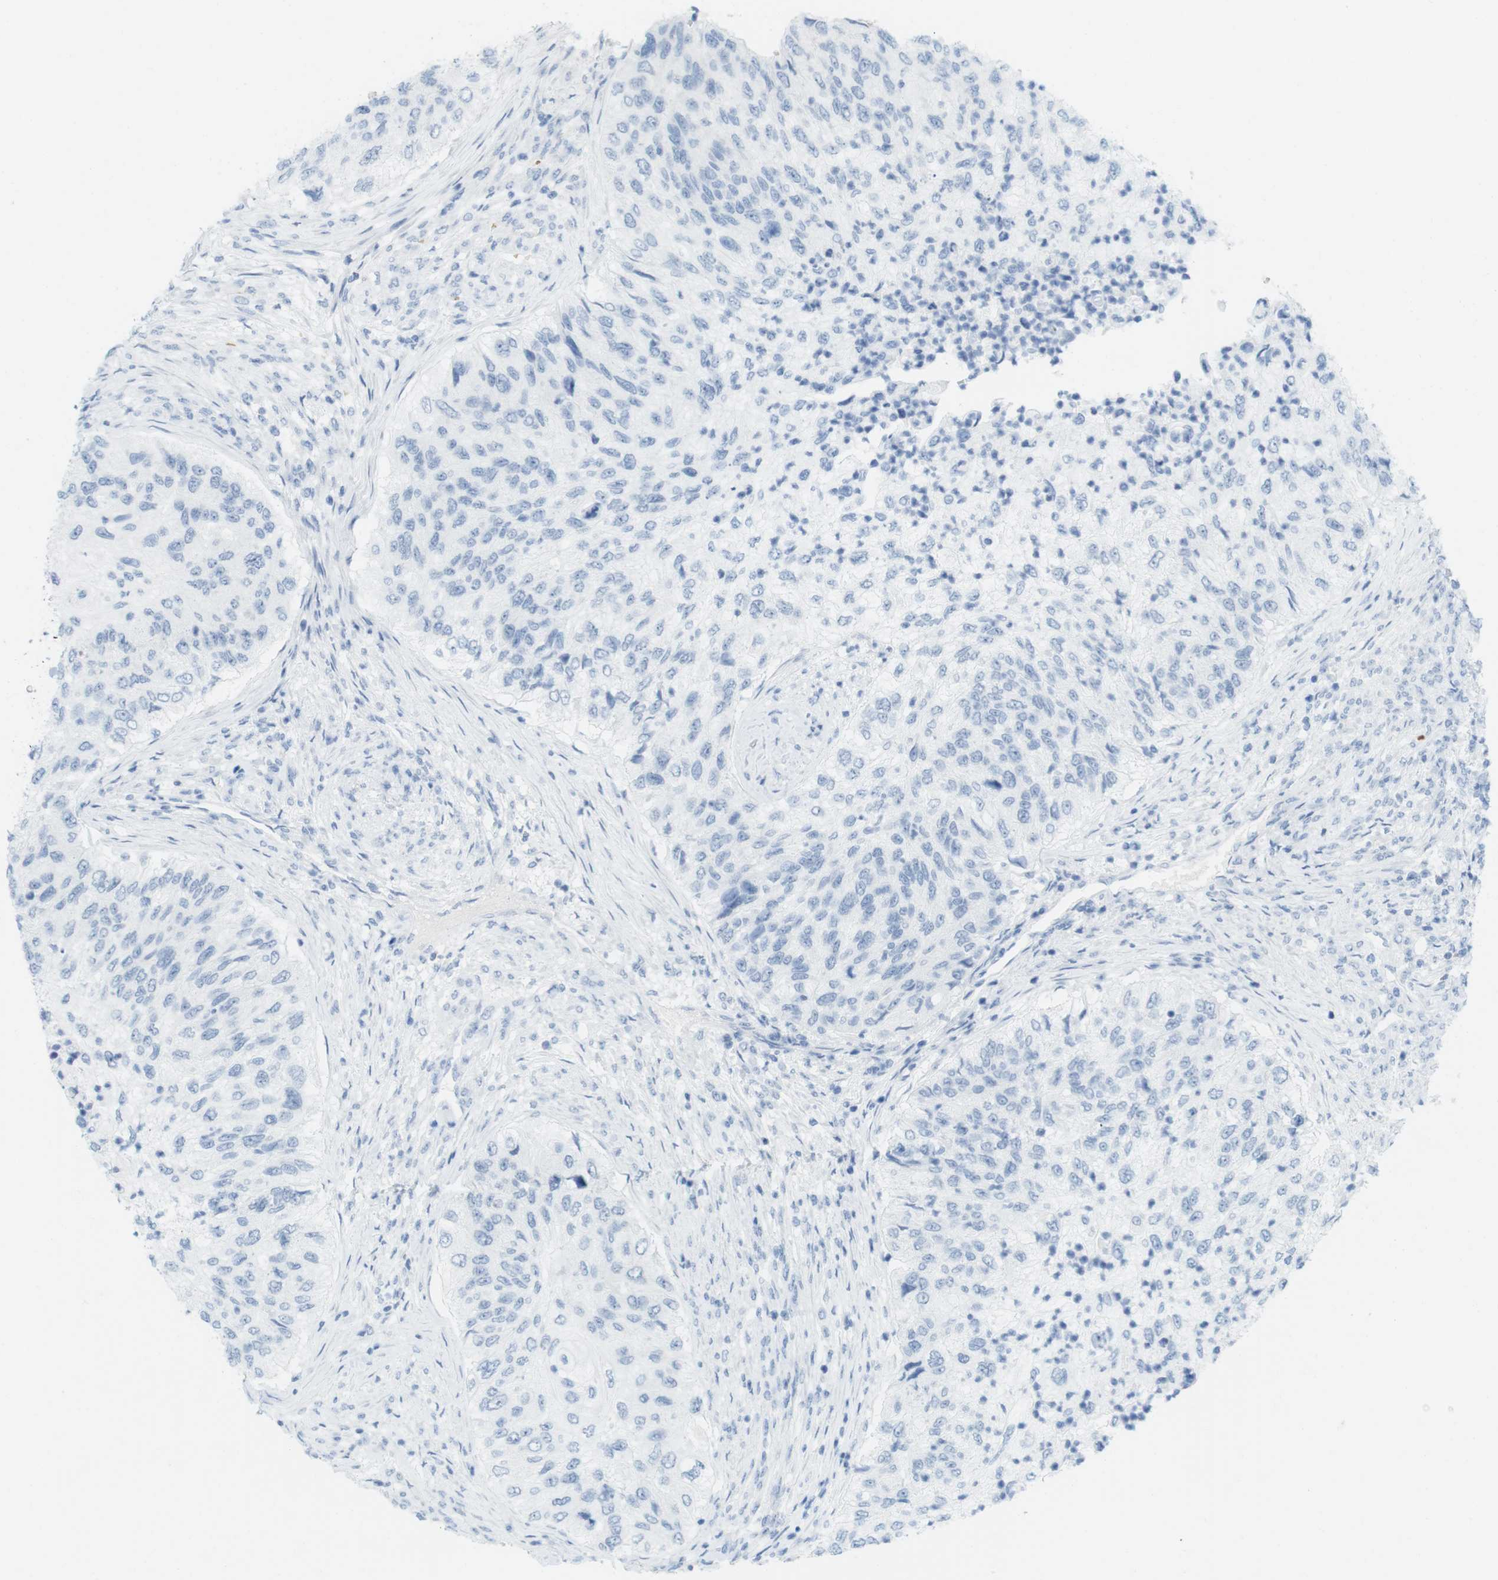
{"staining": {"intensity": "negative", "quantity": "none", "location": "none"}, "tissue": "urothelial cancer", "cell_type": "Tumor cells", "image_type": "cancer", "snomed": [{"axis": "morphology", "description": "Urothelial carcinoma, High grade"}, {"axis": "topography", "description": "Urinary bladder"}], "caption": "DAB (3,3'-diaminobenzidine) immunohistochemical staining of high-grade urothelial carcinoma shows no significant expression in tumor cells. The staining was performed using DAB to visualize the protein expression in brown, while the nuclei were stained in blue with hematoxylin (Magnification: 20x).", "gene": "TNNT2", "patient": {"sex": "female", "age": 60}}